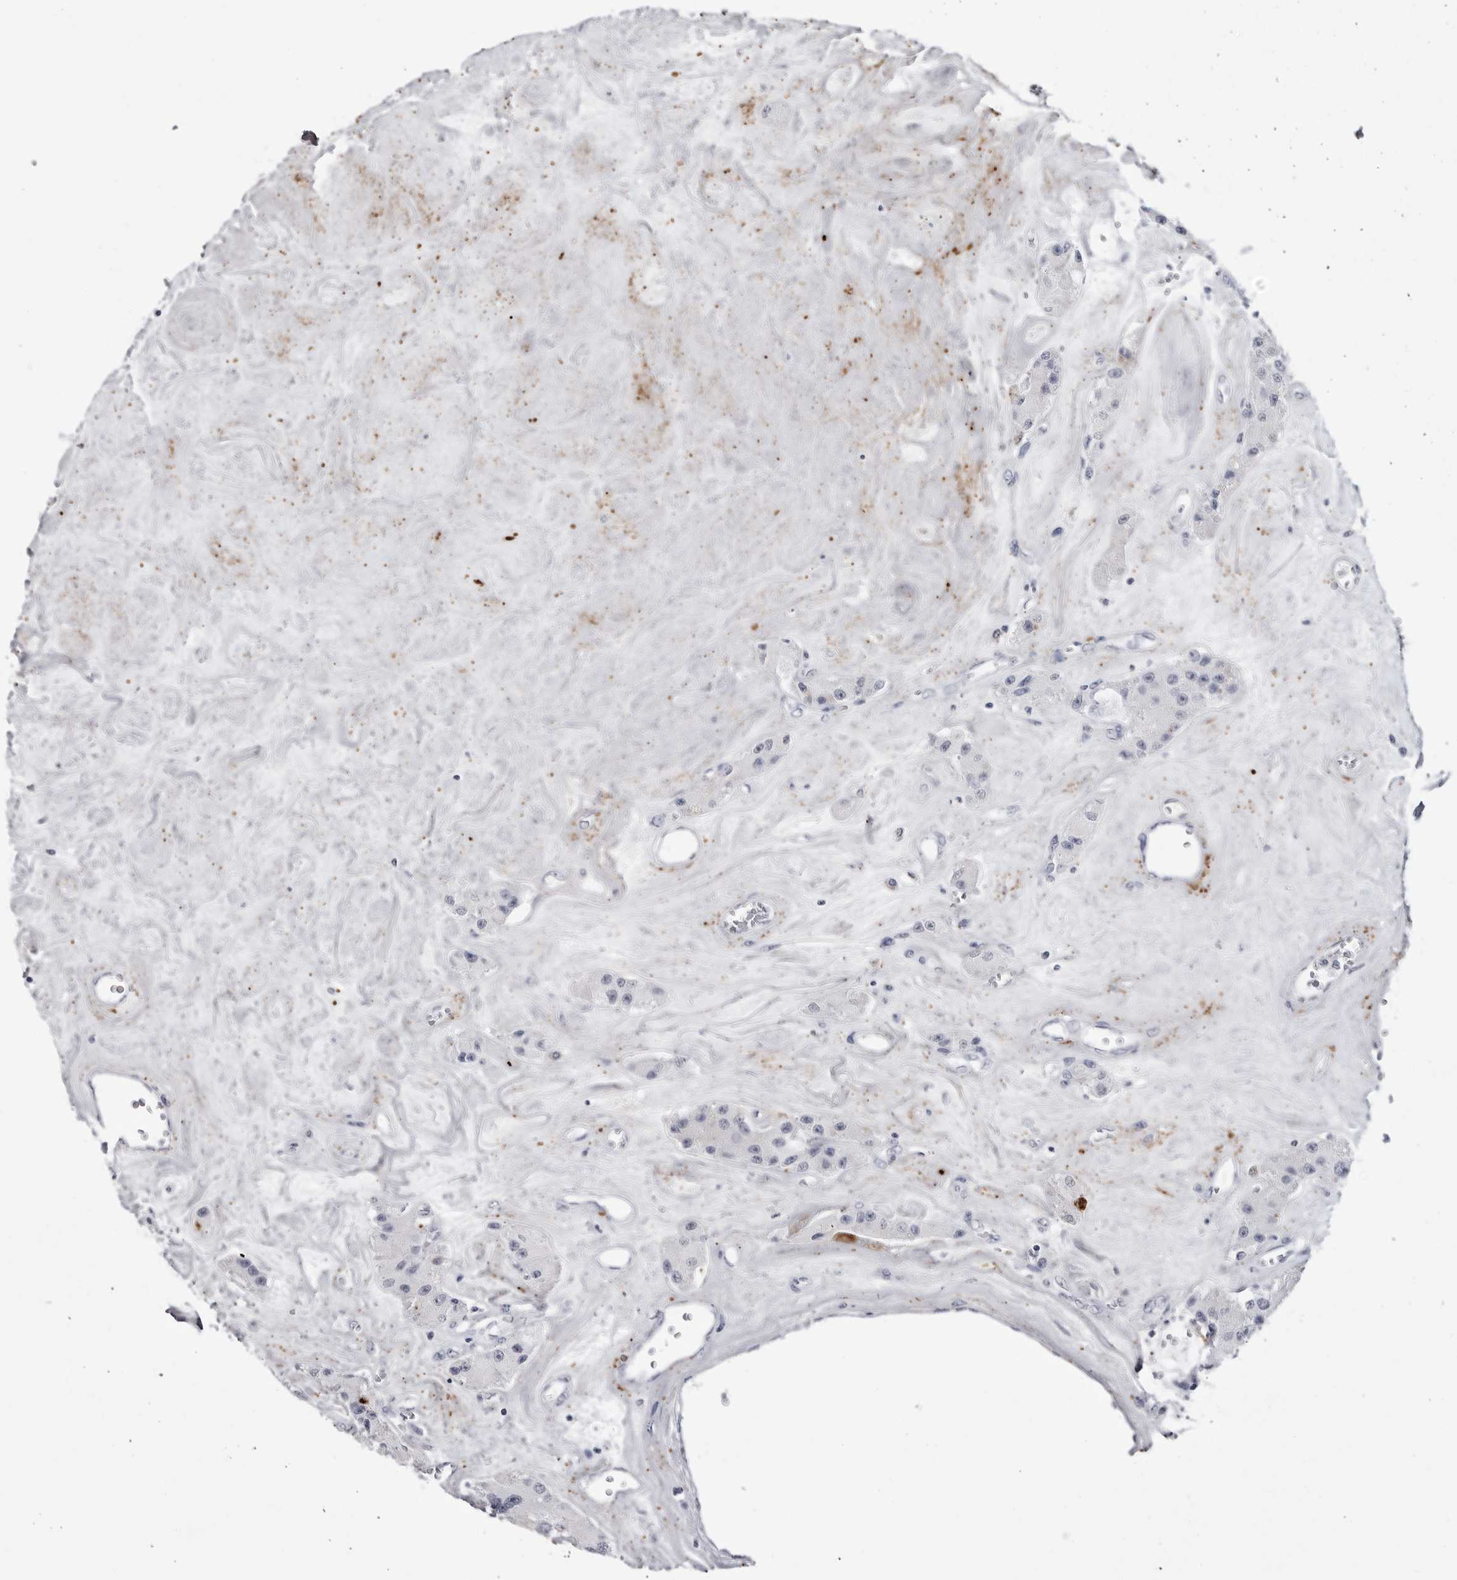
{"staining": {"intensity": "negative", "quantity": "none", "location": "none"}, "tissue": "carcinoid", "cell_type": "Tumor cells", "image_type": "cancer", "snomed": [{"axis": "morphology", "description": "Carcinoid, malignant, NOS"}, {"axis": "topography", "description": "Pancreas"}], "caption": "Carcinoid (malignant) was stained to show a protein in brown. There is no significant expression in tumor cells.", "gene": "COL26A1", "patient": {"sex": "male", "age": 41}}